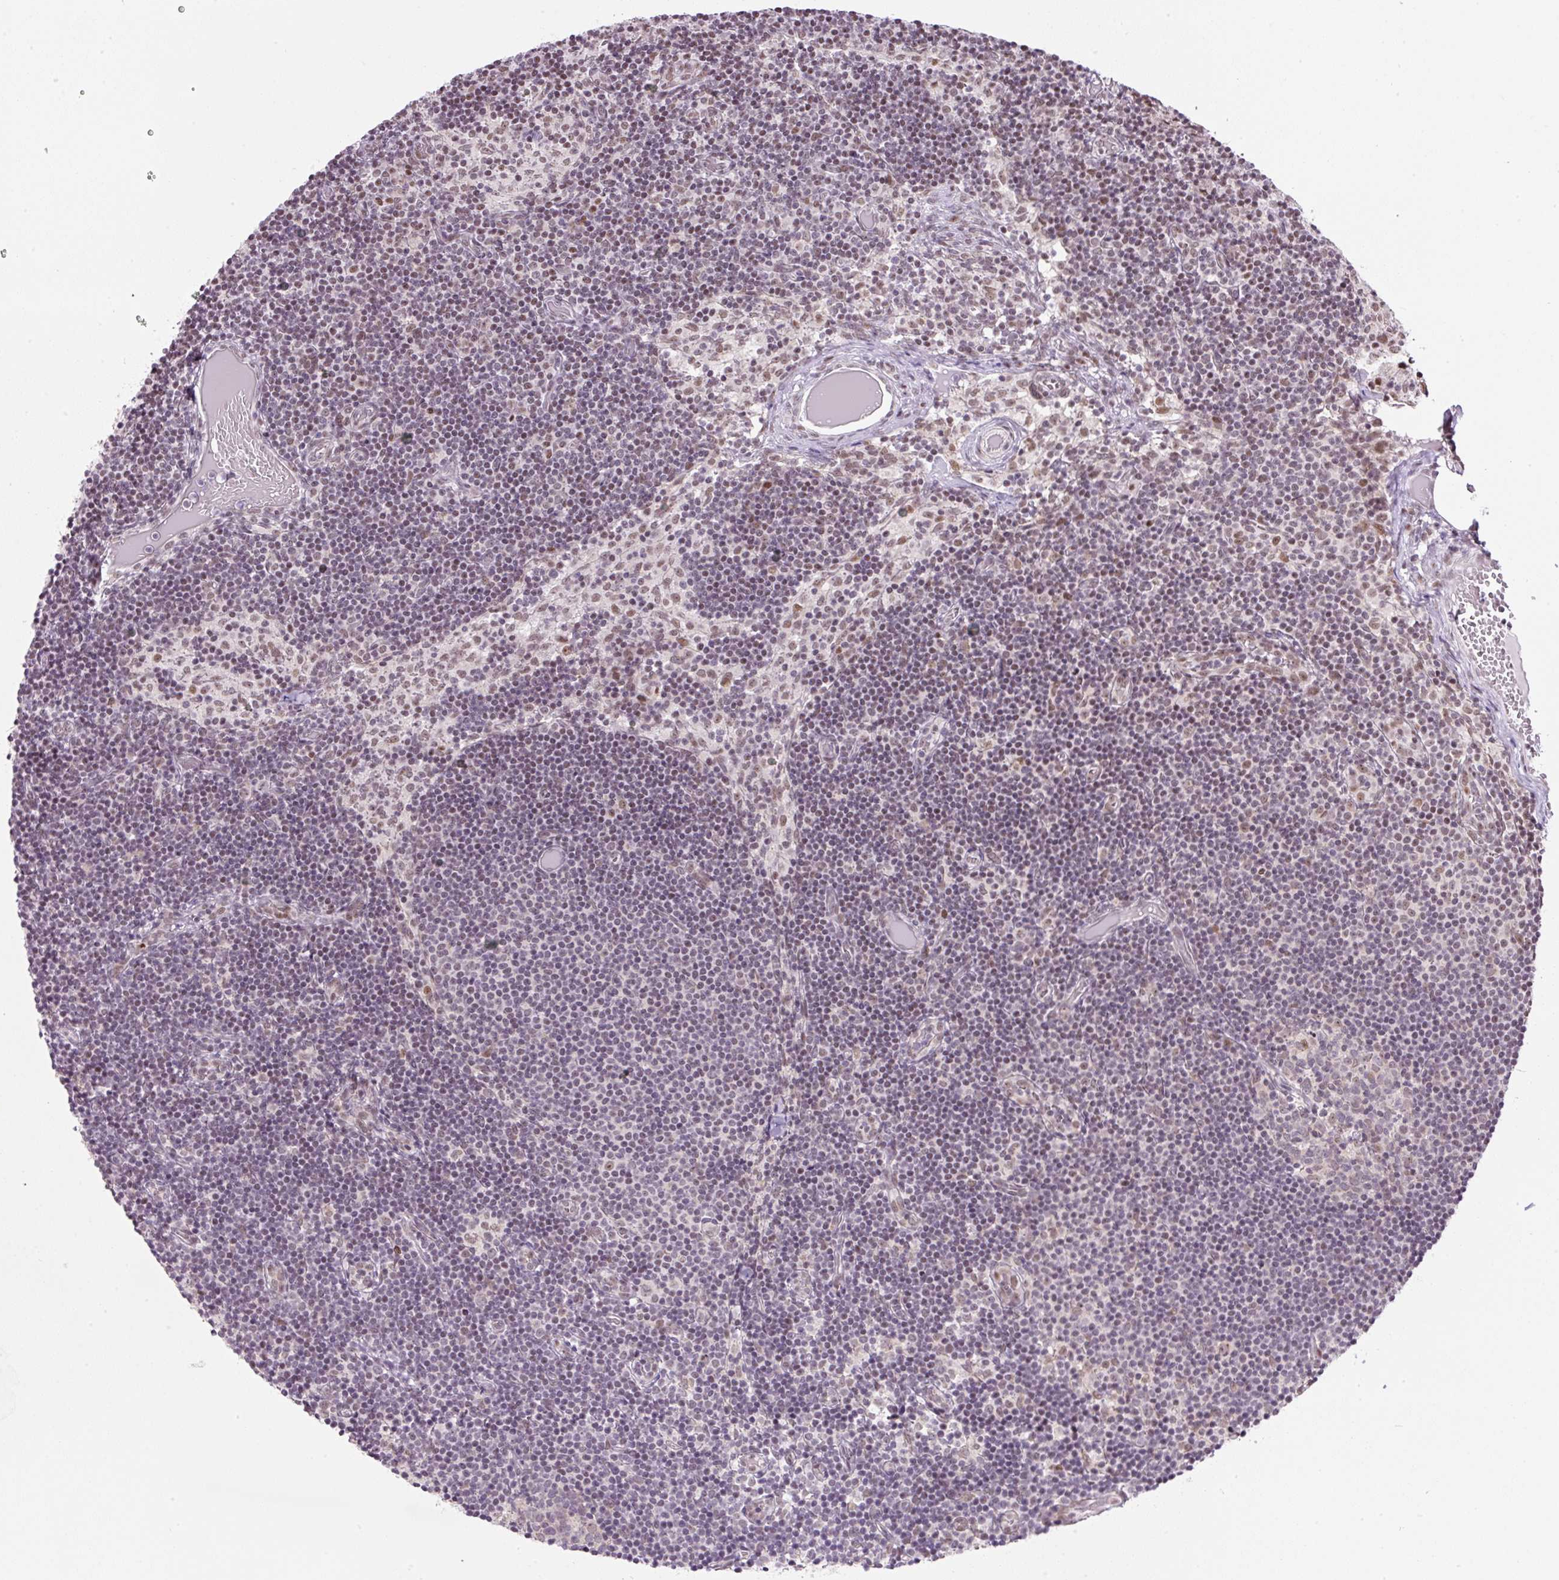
{"staining": {"intensity": "weak", "quantity": "25%-75%", "location": "nuclear"}, "tissue": "lymph node", "cell_type": "Germinal center cells", "image_type": "normal", "snomed": [{"axis": "morphology", "description": "Normal tissue, NOS"}, {"axis": "topography", "description": "Lymph node"}], "caption": "Weak nuclear staining is identified in approximately 25%-75% of germinal center cells in normal lymph node.", "gene": "TAF1A", "patient": {"sex": "female", "age": 31}}